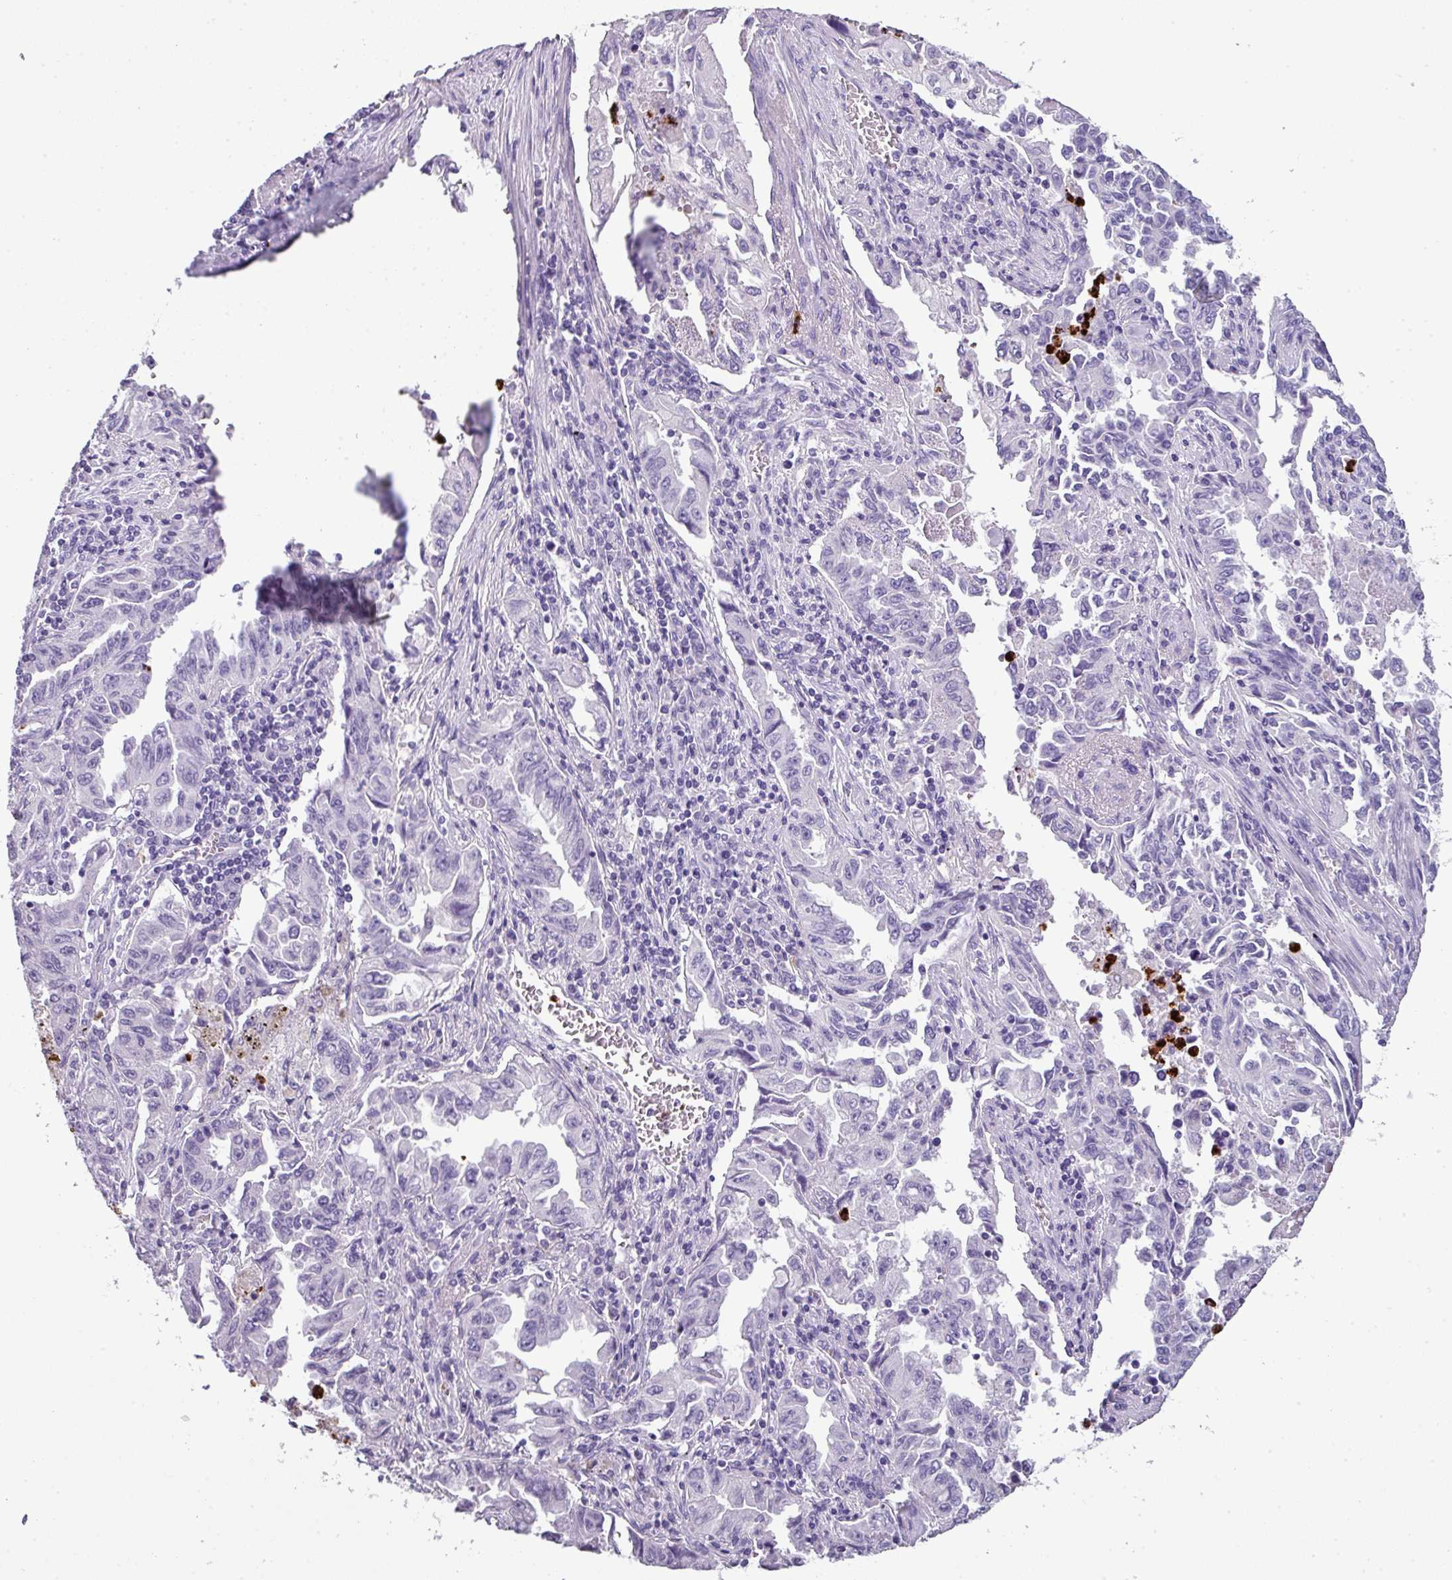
{"staining": {"intensity": "negative", "quantity": "none", "location": "none"}, "tissue": "lung cancer", "cell_type": "Tumor cells", "image_type": "cancer", "snomed": [{"axis": "morphology", "description": "Adenocarcinoma, NOS"}, {"axis": "topography", "description": "Lung"}], "caption": "Tumor cells show no significant expression in lung adenocarcinoma.", "gene": "CTSG", "patient": {"sex": "female", "age": 51}}